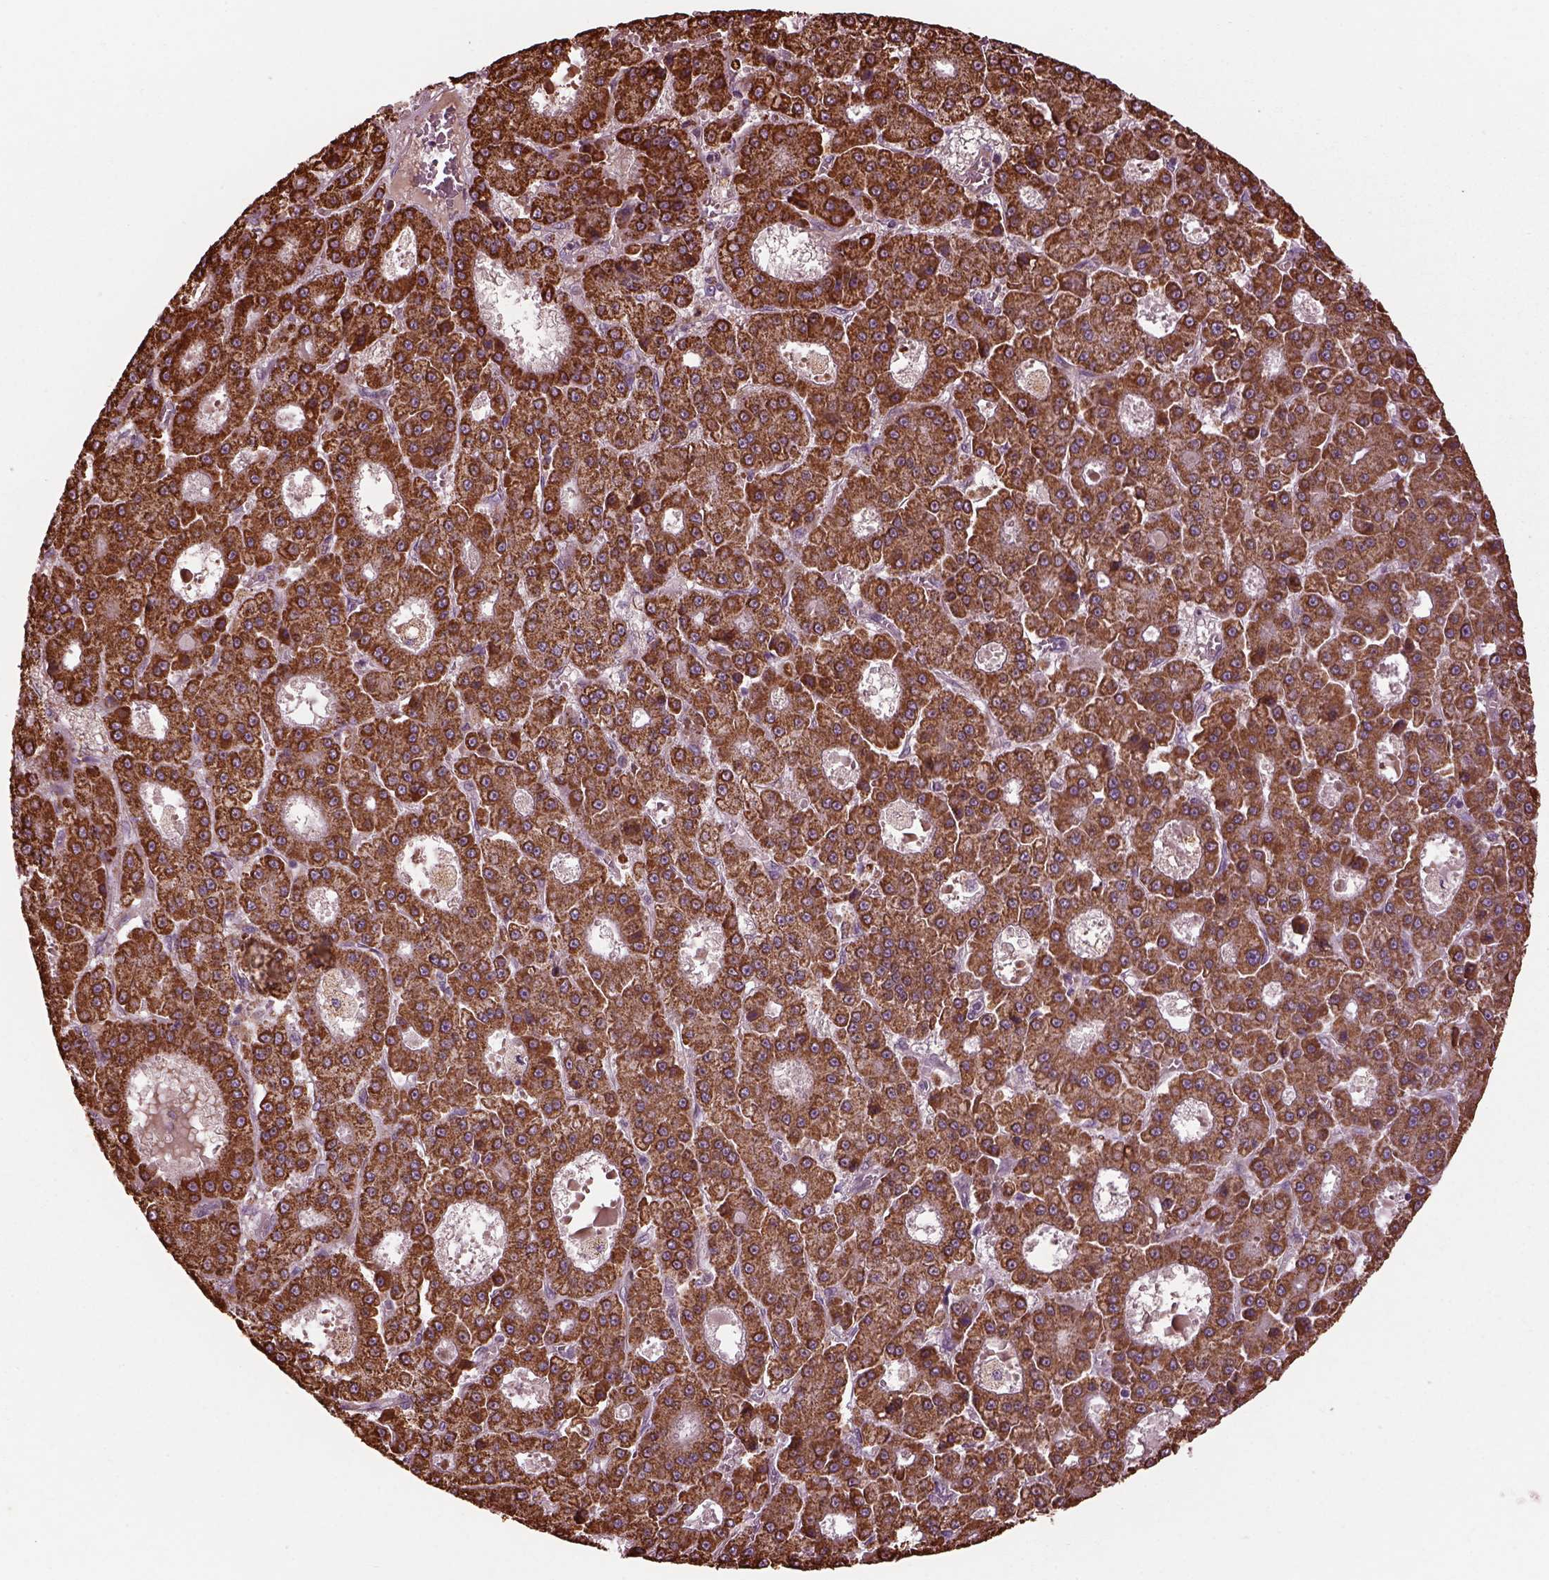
{"staining": {"intensity": "strong", "quantity": ">75%", "location": "cytoplasmic/membranous"}, "tissue": "liver cancer", "cell_type": "Tumor cells", "image_type": "cancer", "snomed": [{"axis": "morphology", "description": "Carcinoma, Hepatocellular, NOS"}, {"axis": "topography", "description": "Liver"}], "caption": "Protein staining reveals strong cytoplasmic/membranous positivity in about >75% of tumor cells in liver cancer.", "gene": "TMEM254", "patient": {"sex": "male", "age": 70}}